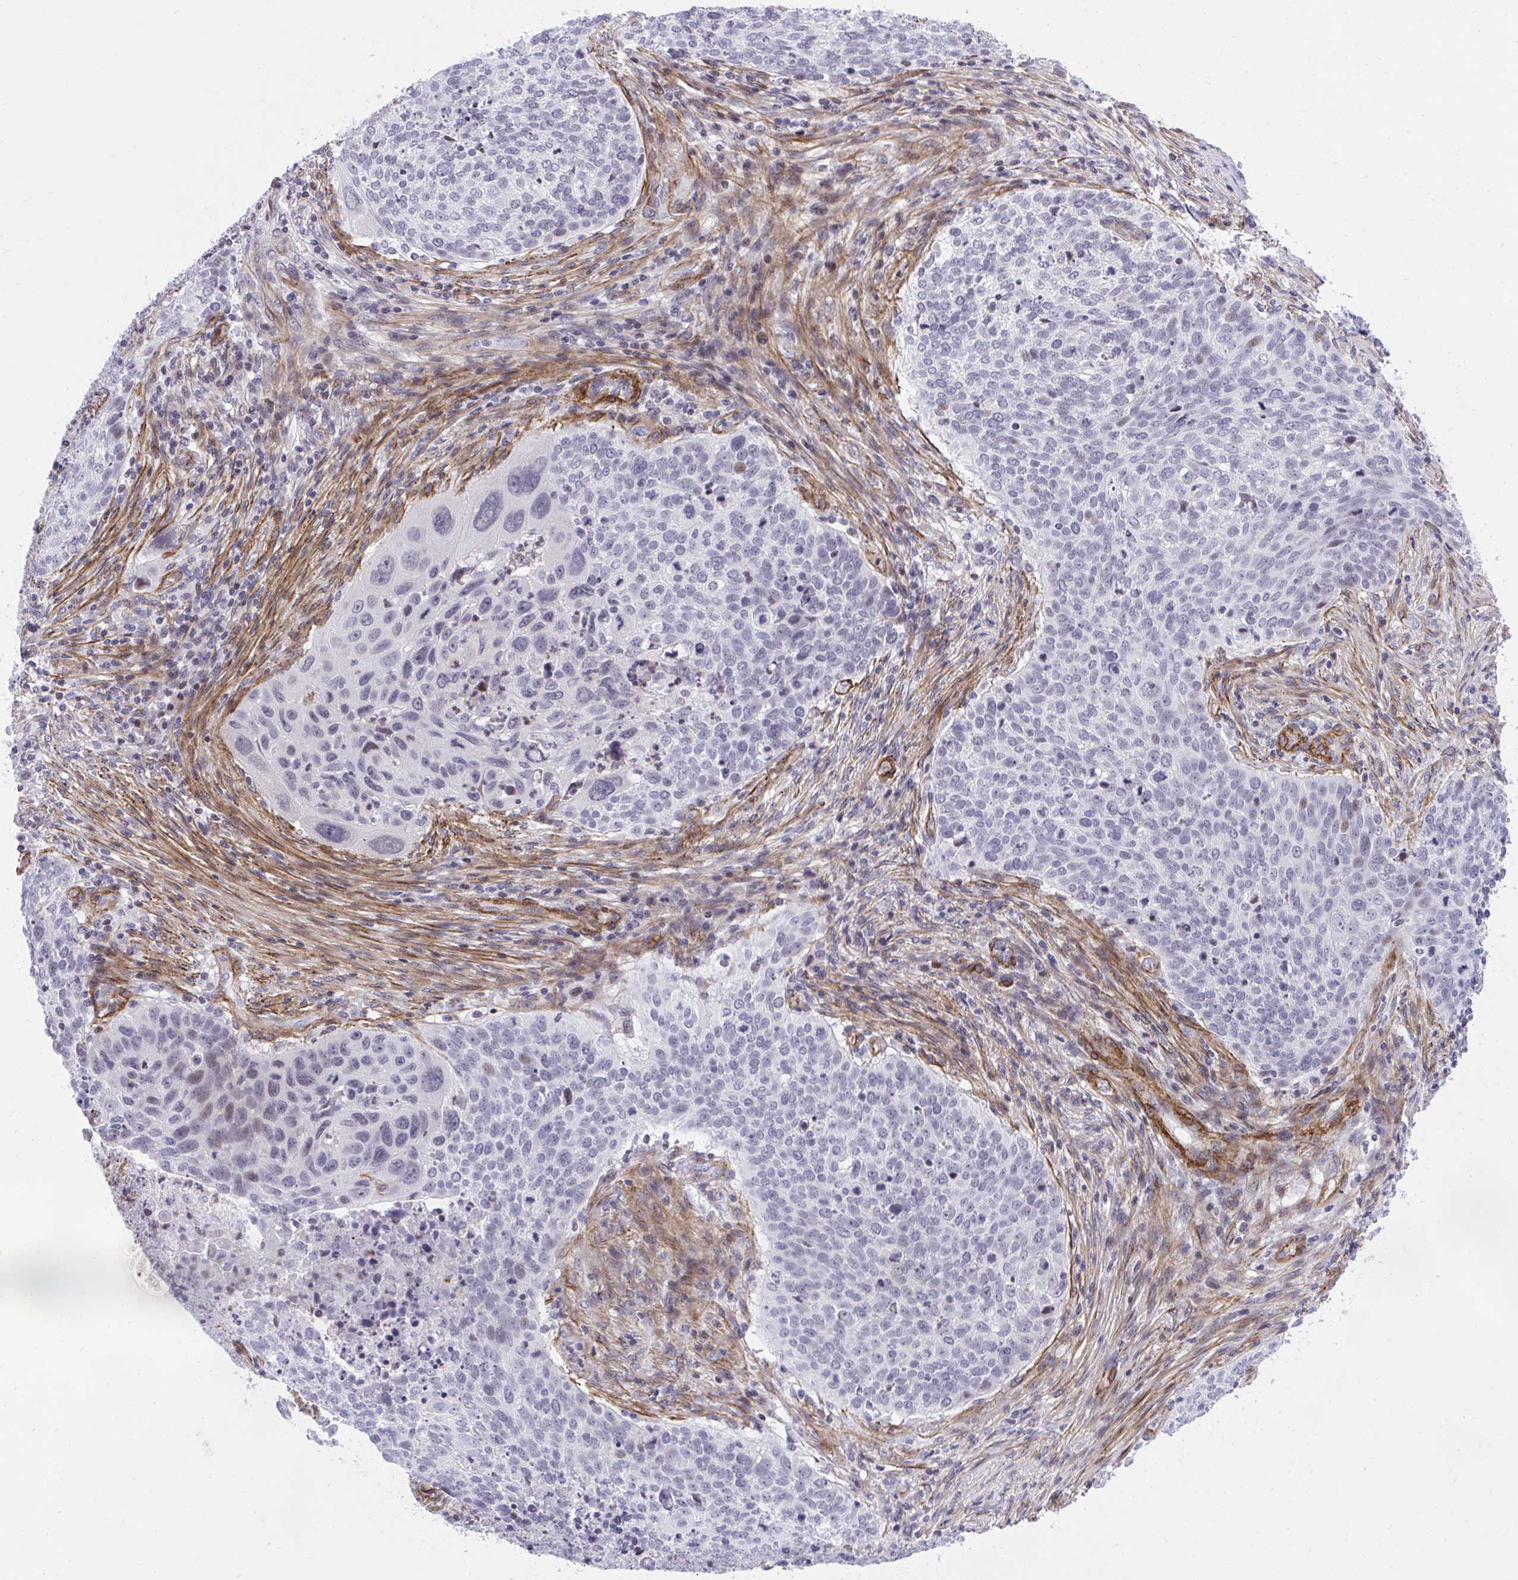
{"staining": {"intensity": "negative", "quantity": "none", "location": "none"}, "tissue": "lung cancer", "cell_type": "Tumor cells", "image_type": "cancer", "snomed": [{"axis": "morphology", "description": "Squamous cell carcinoma, NOS"}, {"axis": "topography", "description": "Lung"}], "caption": "Immunohistochemical staining of human squamous cell carcinoma (lung) displays no significant expression in tumor cells.", "gene": "KCNN4", "patient": {"sex": "male", "age": 63}}